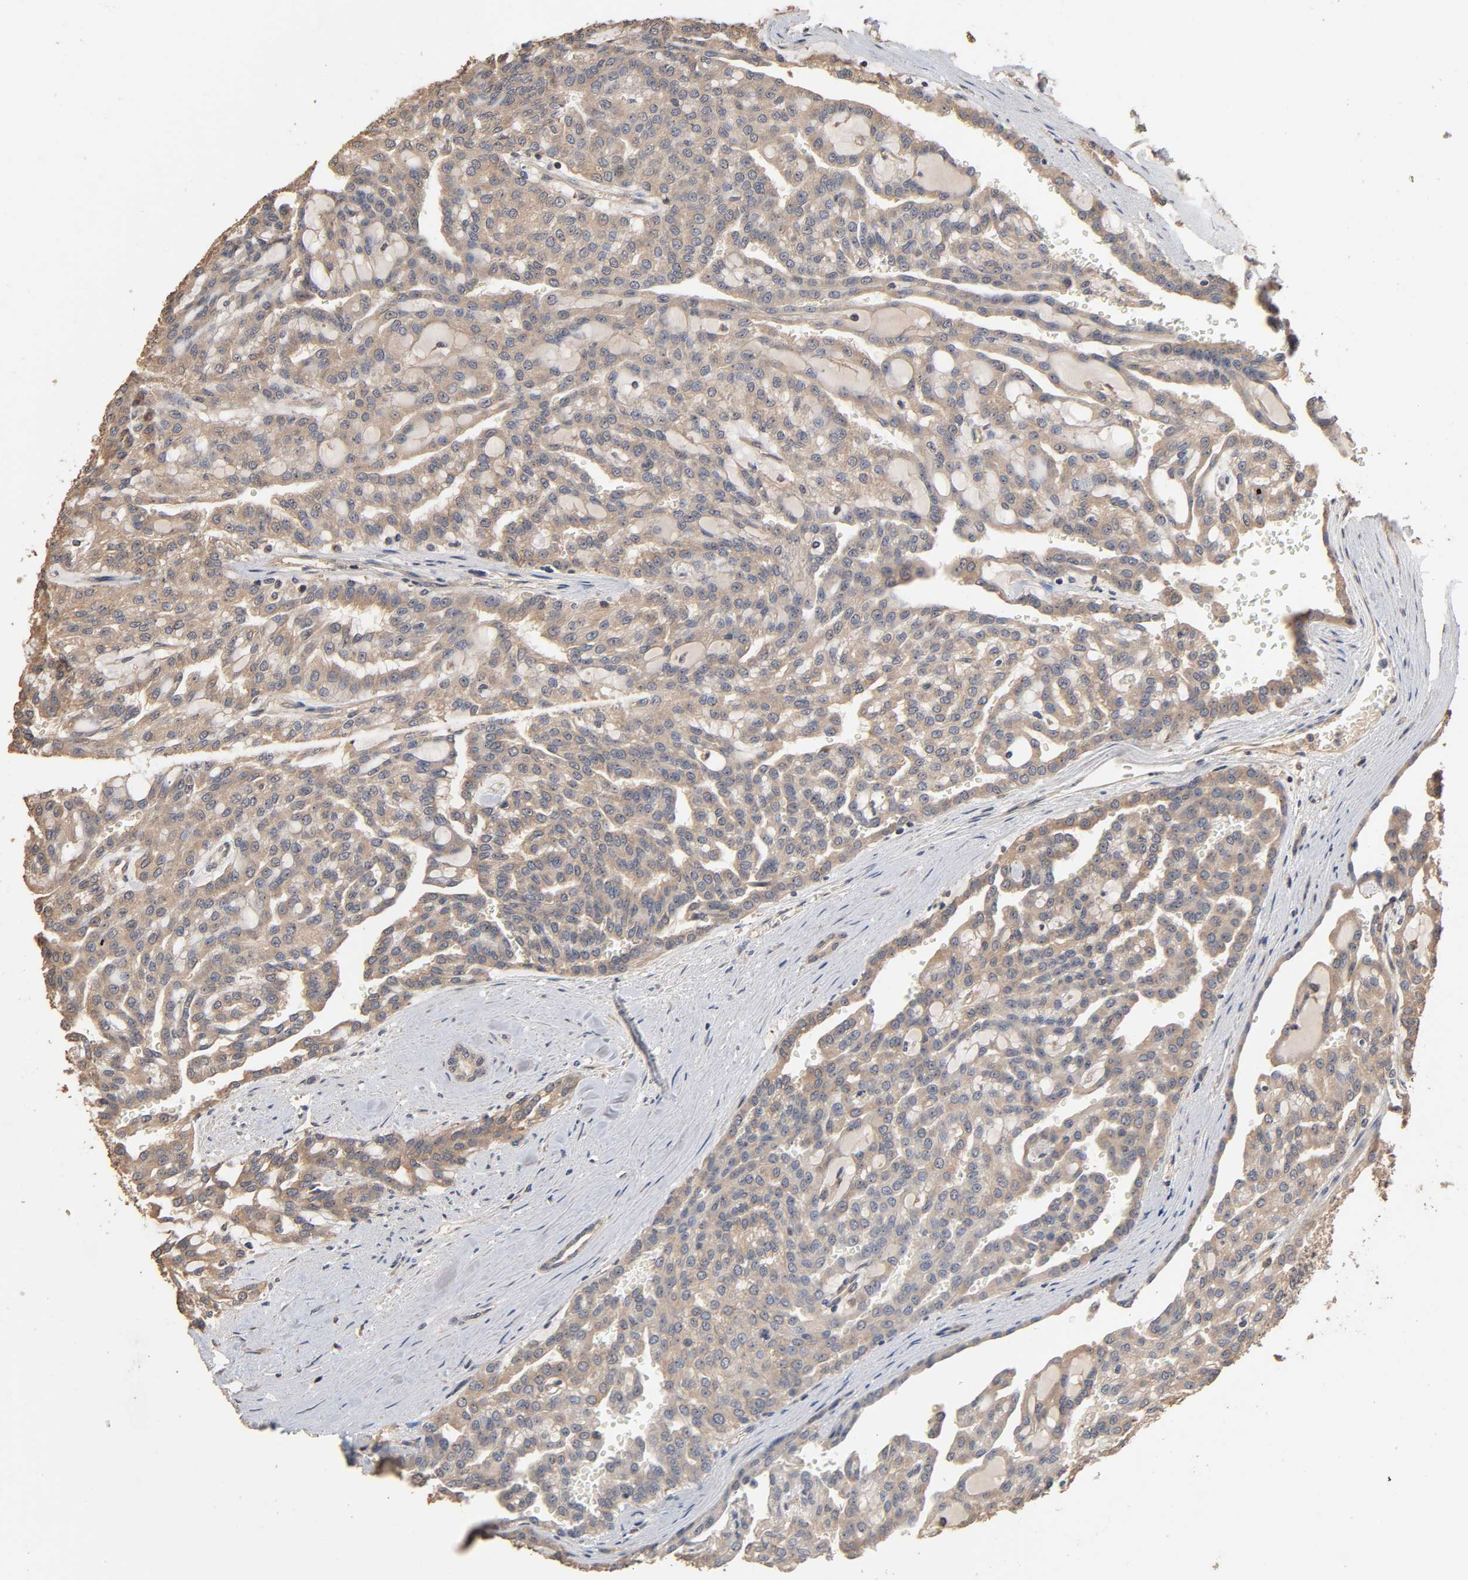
{"staining": {"intensity": "weak", "quantity": ">75%", "location": "cytoplasmic/membranous"}, "tissue": "renal cancer", "cell_type": "Tumor cells", "image_type": "cancer", "snomed": [{"axis": "morphology", "description": "Adenocarcinoma, NOS"}, {"axis": "topography", "description": "Kidney"}], "caption": "The image displays immunohistochemical staining of renal cancer. There is weak cytoplasmic/membranous staining is appreciated in about >75% of tumor cells. The staining was performed using DAB, with brown indicating positive protein expression. Nuclei are stained blue with hematoxylin.", "gene": "ARHGEF7", "patient": {"sex": "male", "age": 63}}